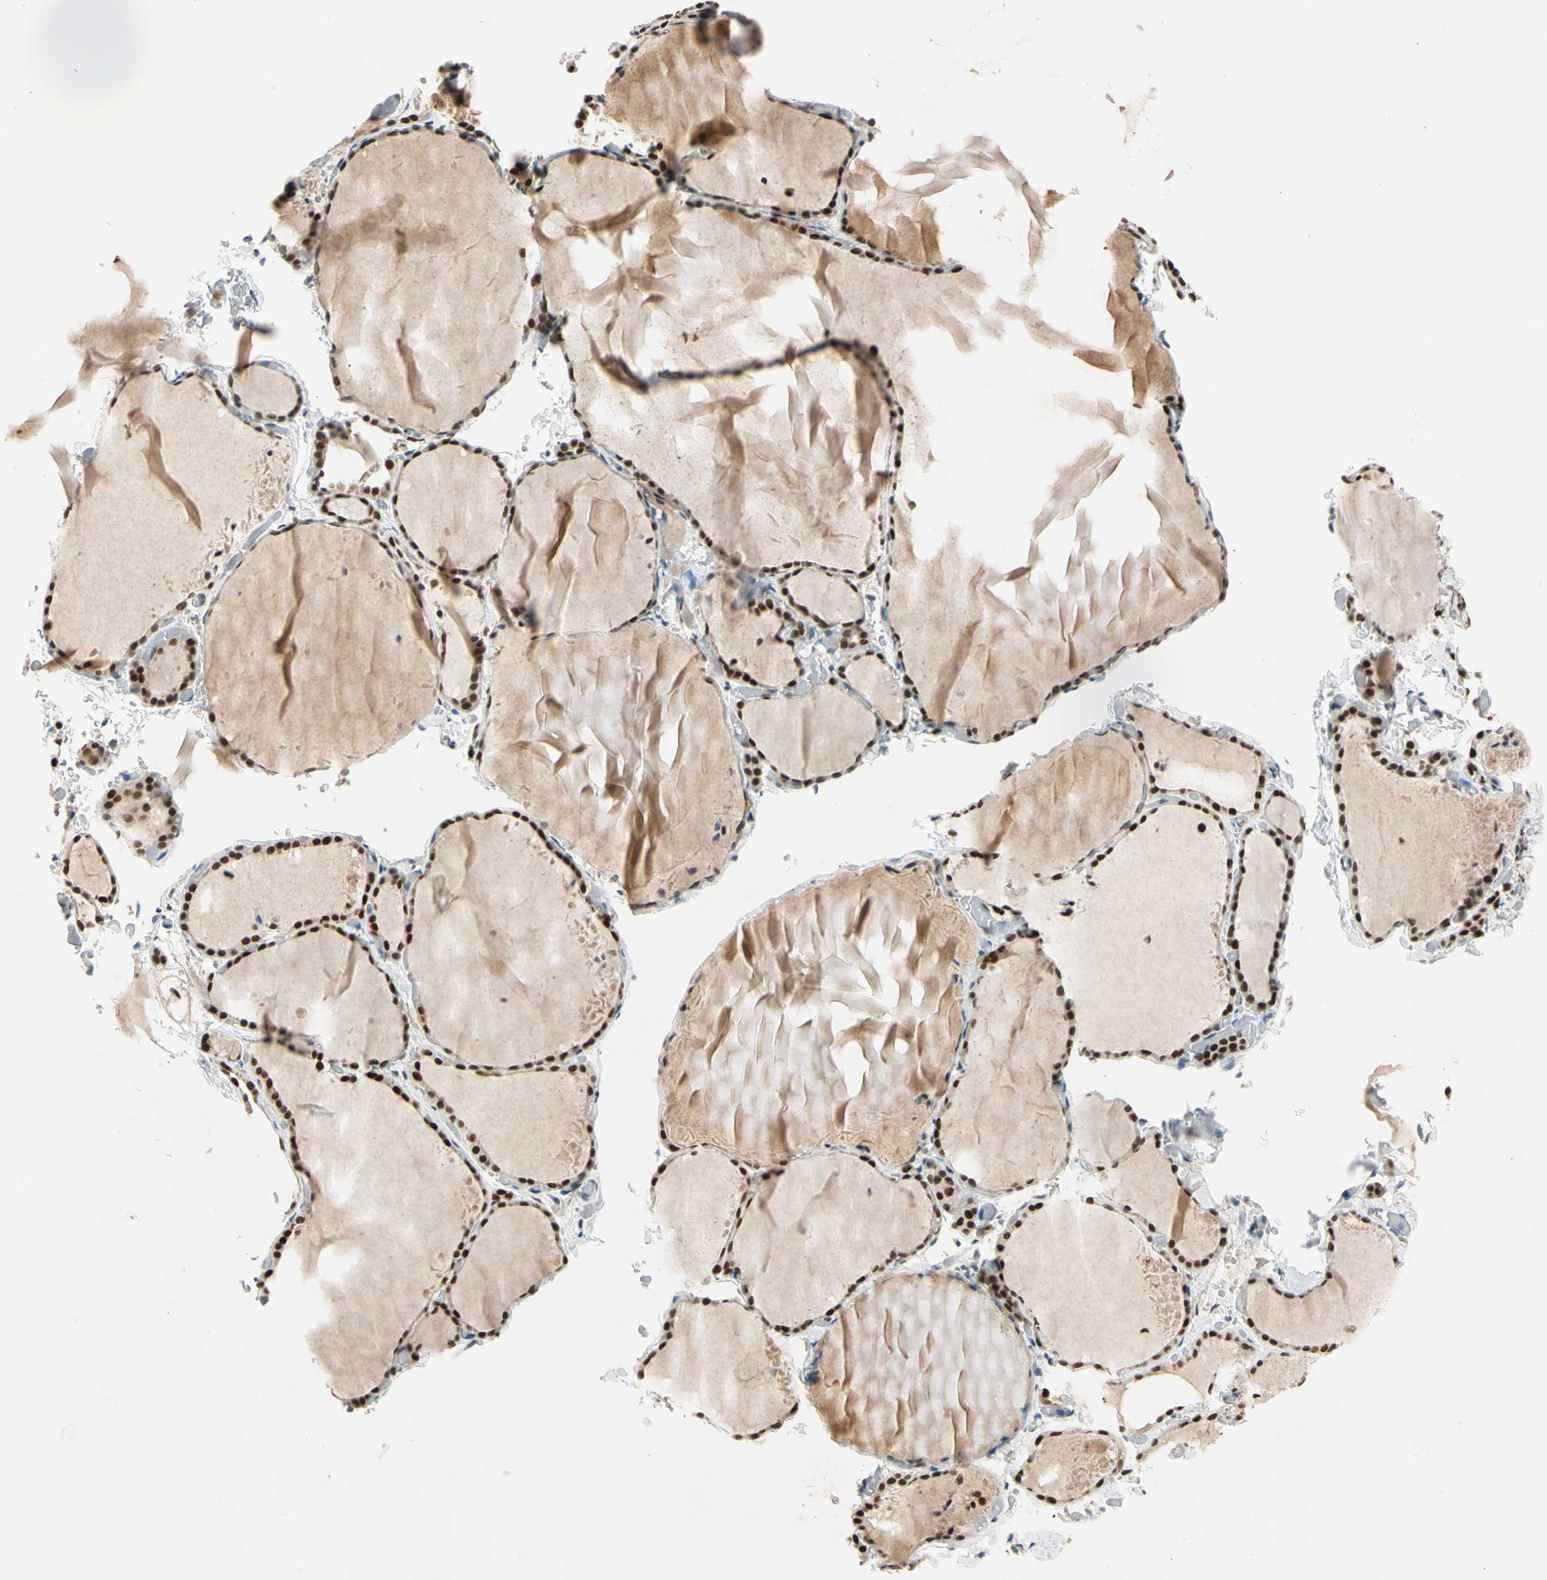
{"staining": {"intensity": "strong", "quantity": ">75%", "location": "nuclear"}, "tissue": "thyroid gland", "cell_type": "Glandular cells", "image_type": "normal", "snomed": [{"axis": "morphology", "description": "Normal tissue, NOS"}, {"axis": "topography", "description": "Thyroid gland"}], "caption": "Human thyroid gland stained with a brown dye reveals strong nuclear positive expression in approximately >75% of glandular cells.", "gene": "RIOX2", "patient": {"sex": "female", "age": 22}}